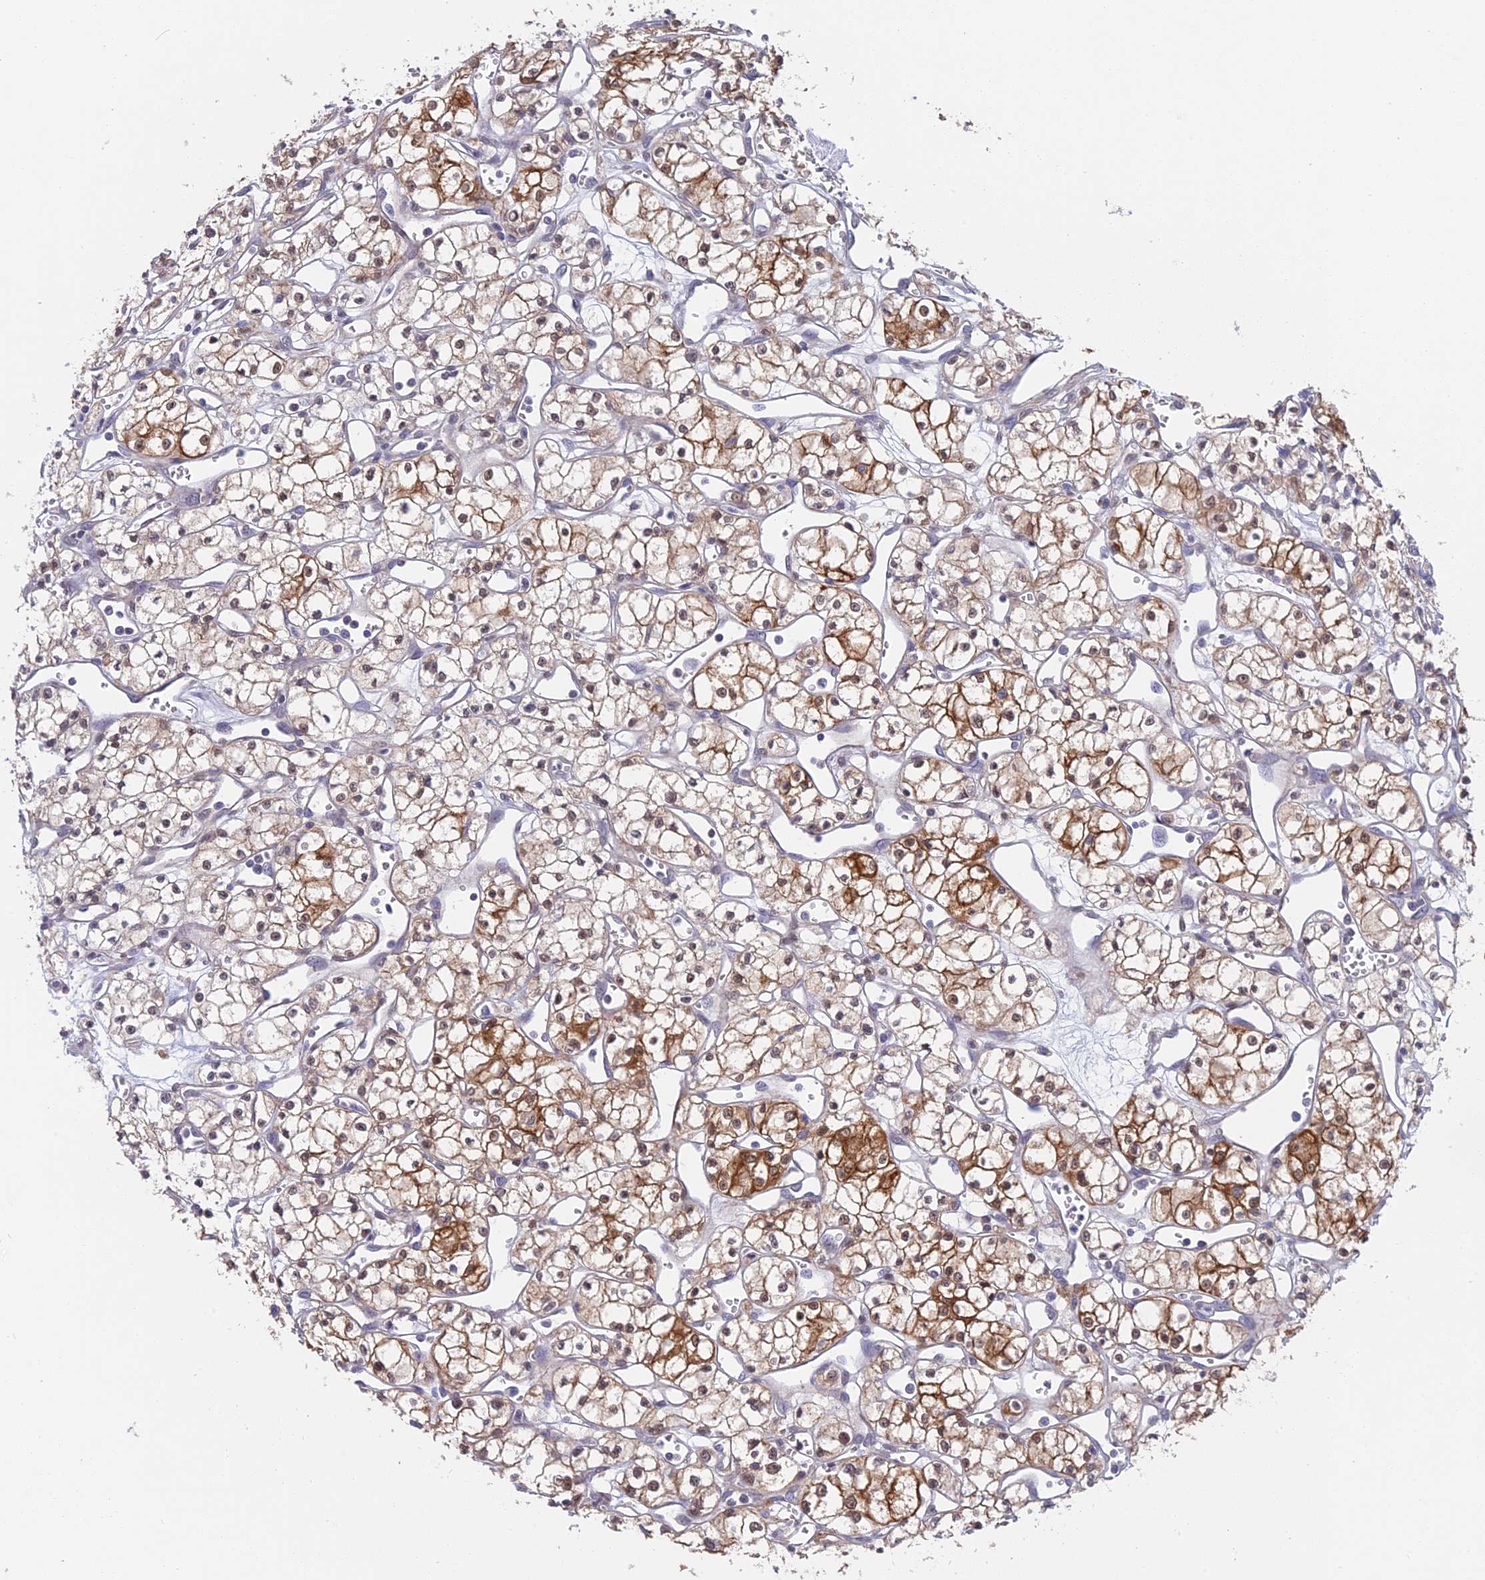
{"staining": {"intensity": "moderate", "quantity": "25%-75%", "location": "cytoplasmic/membranous,nuclear"}, "tissue": "renal cancer", "cell_type": "Tumor cells", "image_type": "cancer", "snomed": [{"axis": "morphology", "description": "Adenocarcinoma, NOS"}, {"axis": "topography", "description": "Kidney"}], "caption": "Moderate cytoplasmic/membranous and nuclear positivity is identified in approximately 25%-75% of tumor cells in renal cancer (adenocarcinoma).", "gene": "STUB1", "patient": {"sex": "male", "age": 59}}